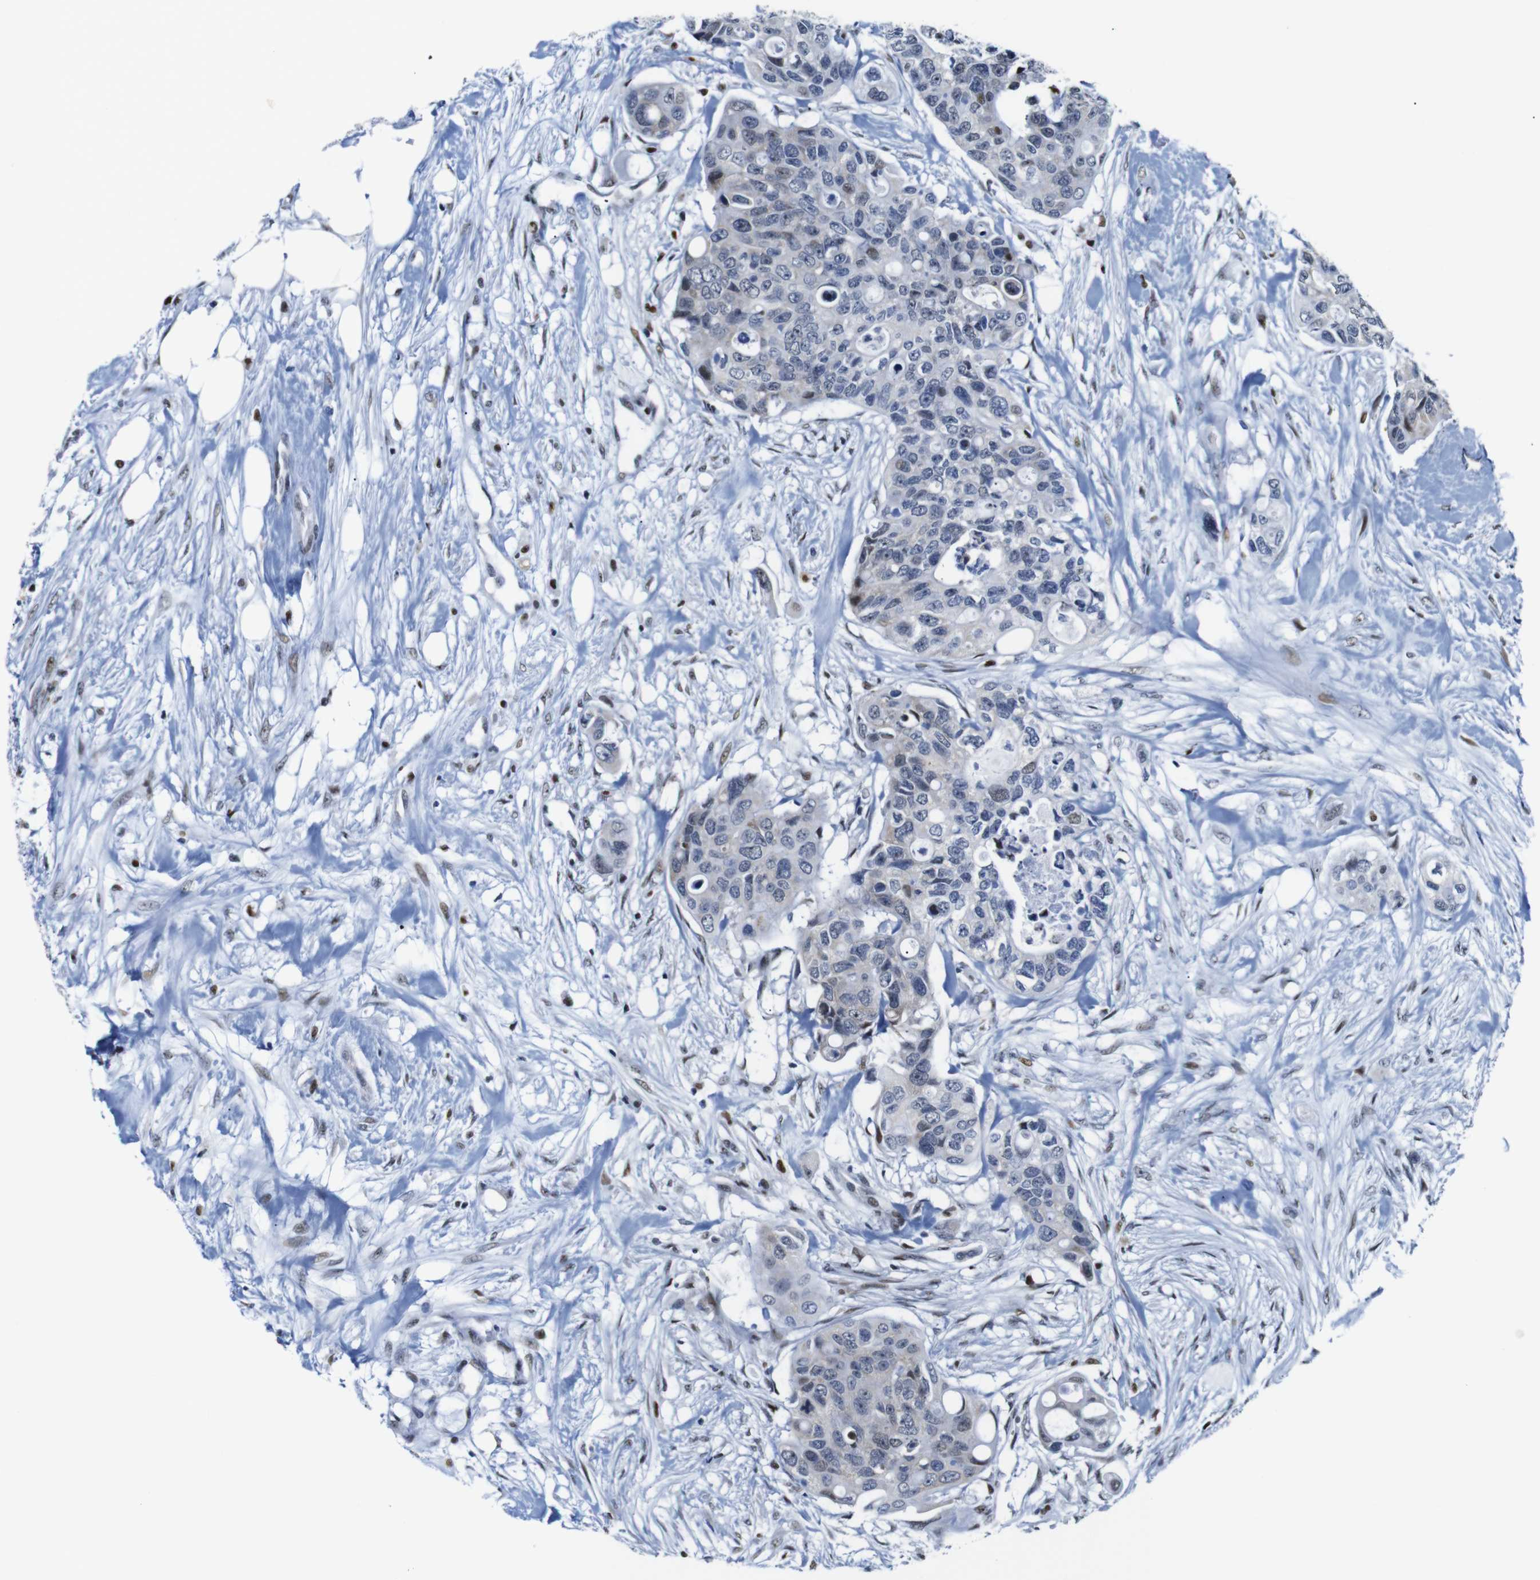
{"staining": {"intensity": "negative", "quantity": "none", "location": "none"}, "tissue": "colorectal cancer", "cell_type": "Tumor cells", "image_type": "cancer", "snomed": [{"axis": "morphology", "description": "Adenocarcinoma, NOS"}, {"axis": "topography", "description": "Colon"}], "caption": "This is a micrograph of IHC staining of adenocarcinoma (colorectal), which shows no staining in tumor cells.", "gene": "GATA6", "patient": {"sex": "female", "age": 57}}